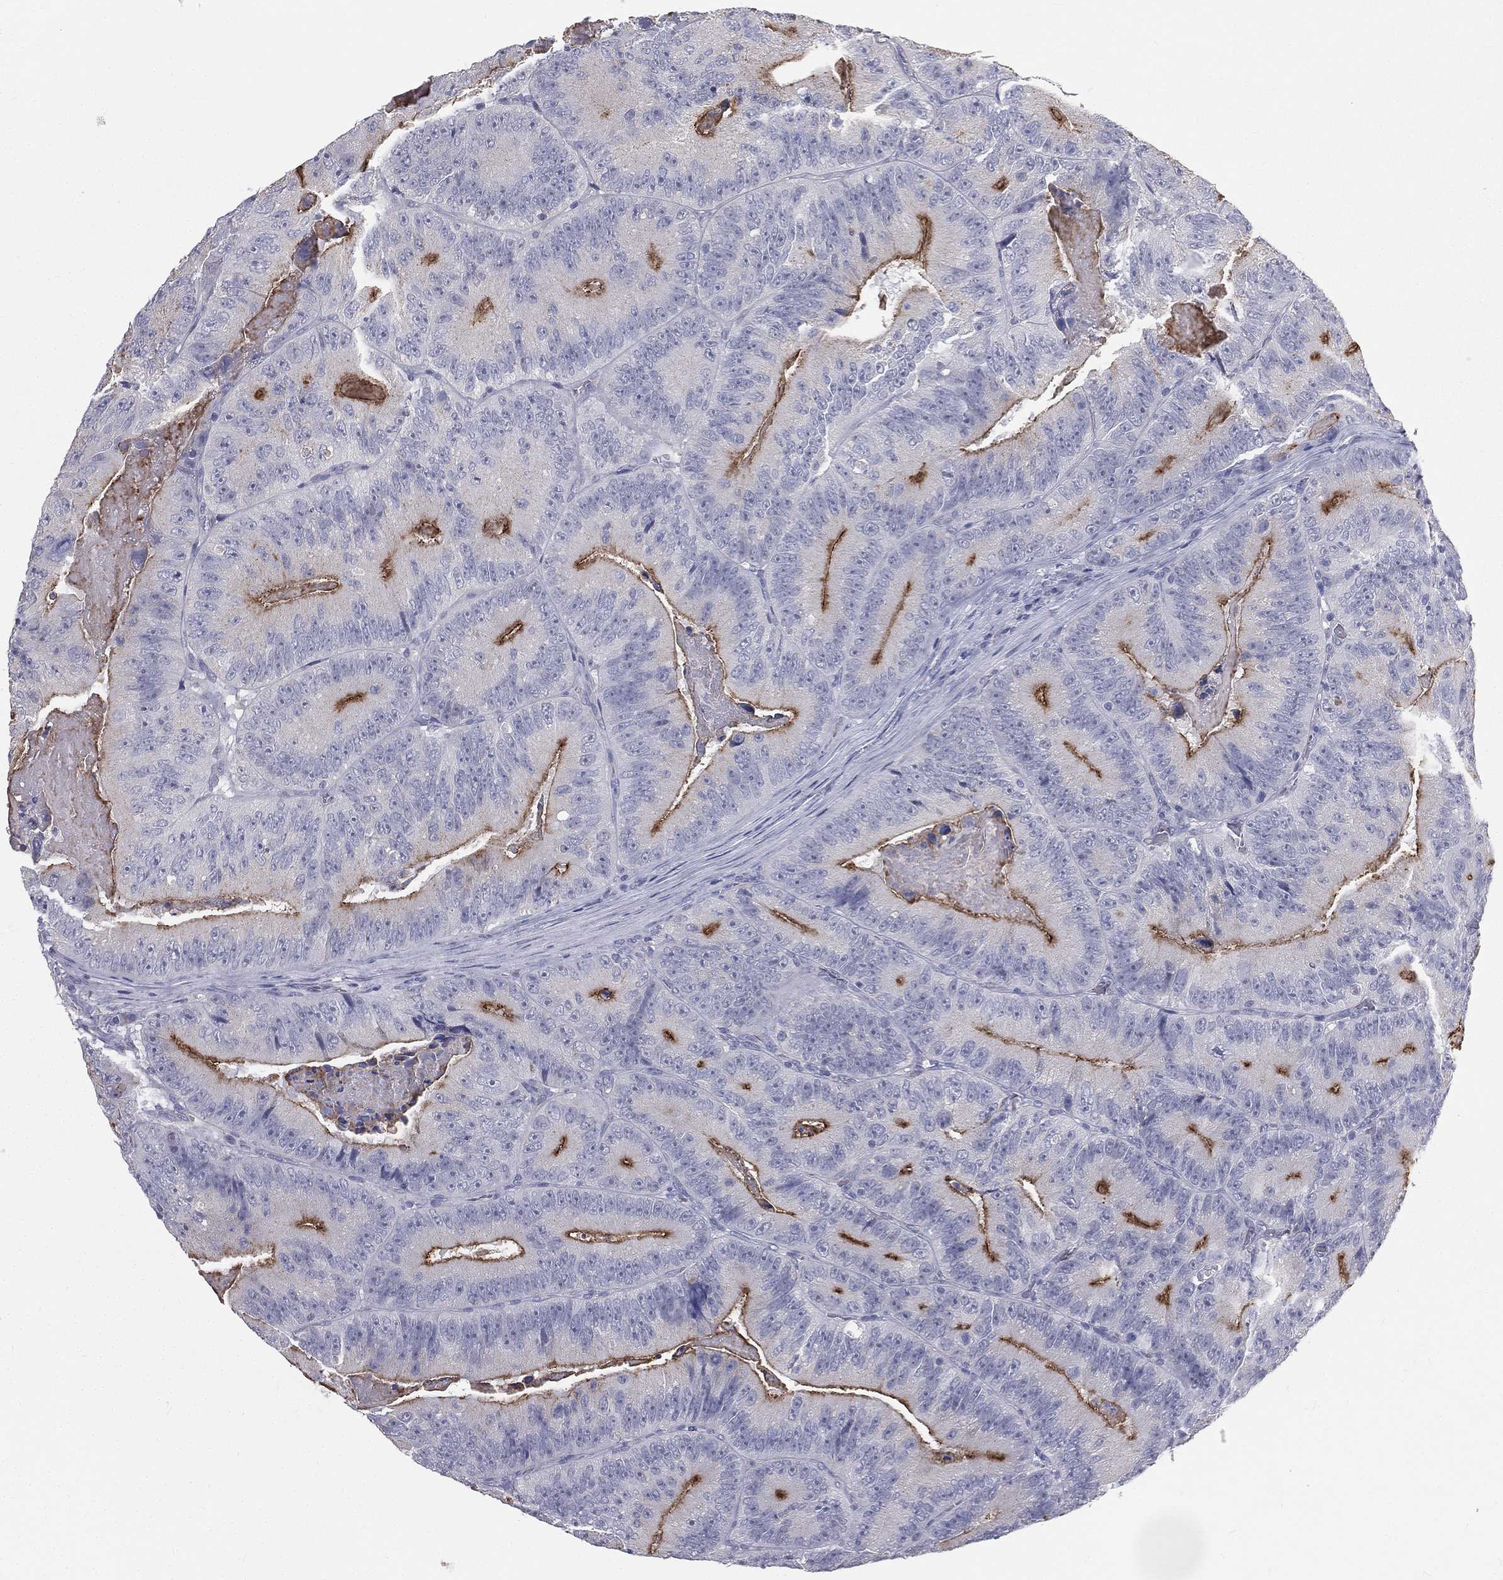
{"staining": {"intensity": "strong", "quantity": "<25%", "location": "cytoplasmic/membranous"}, "tissue": "colorectal cancer", "cell_type": "Tumor cells", "image_type": "cancer", "snomed": [{"axis": "morphology", "description": "Adenocarcinoma, NOS"}, {"axis": "topography", "description": "Colon"}], "caption": "Colorectal cancer (adenocarcinoma) stained with a protein marker displays strong staining in tumor cells.", "gene": "MUC13", "patient": {"sex": "female", "age": 86}}